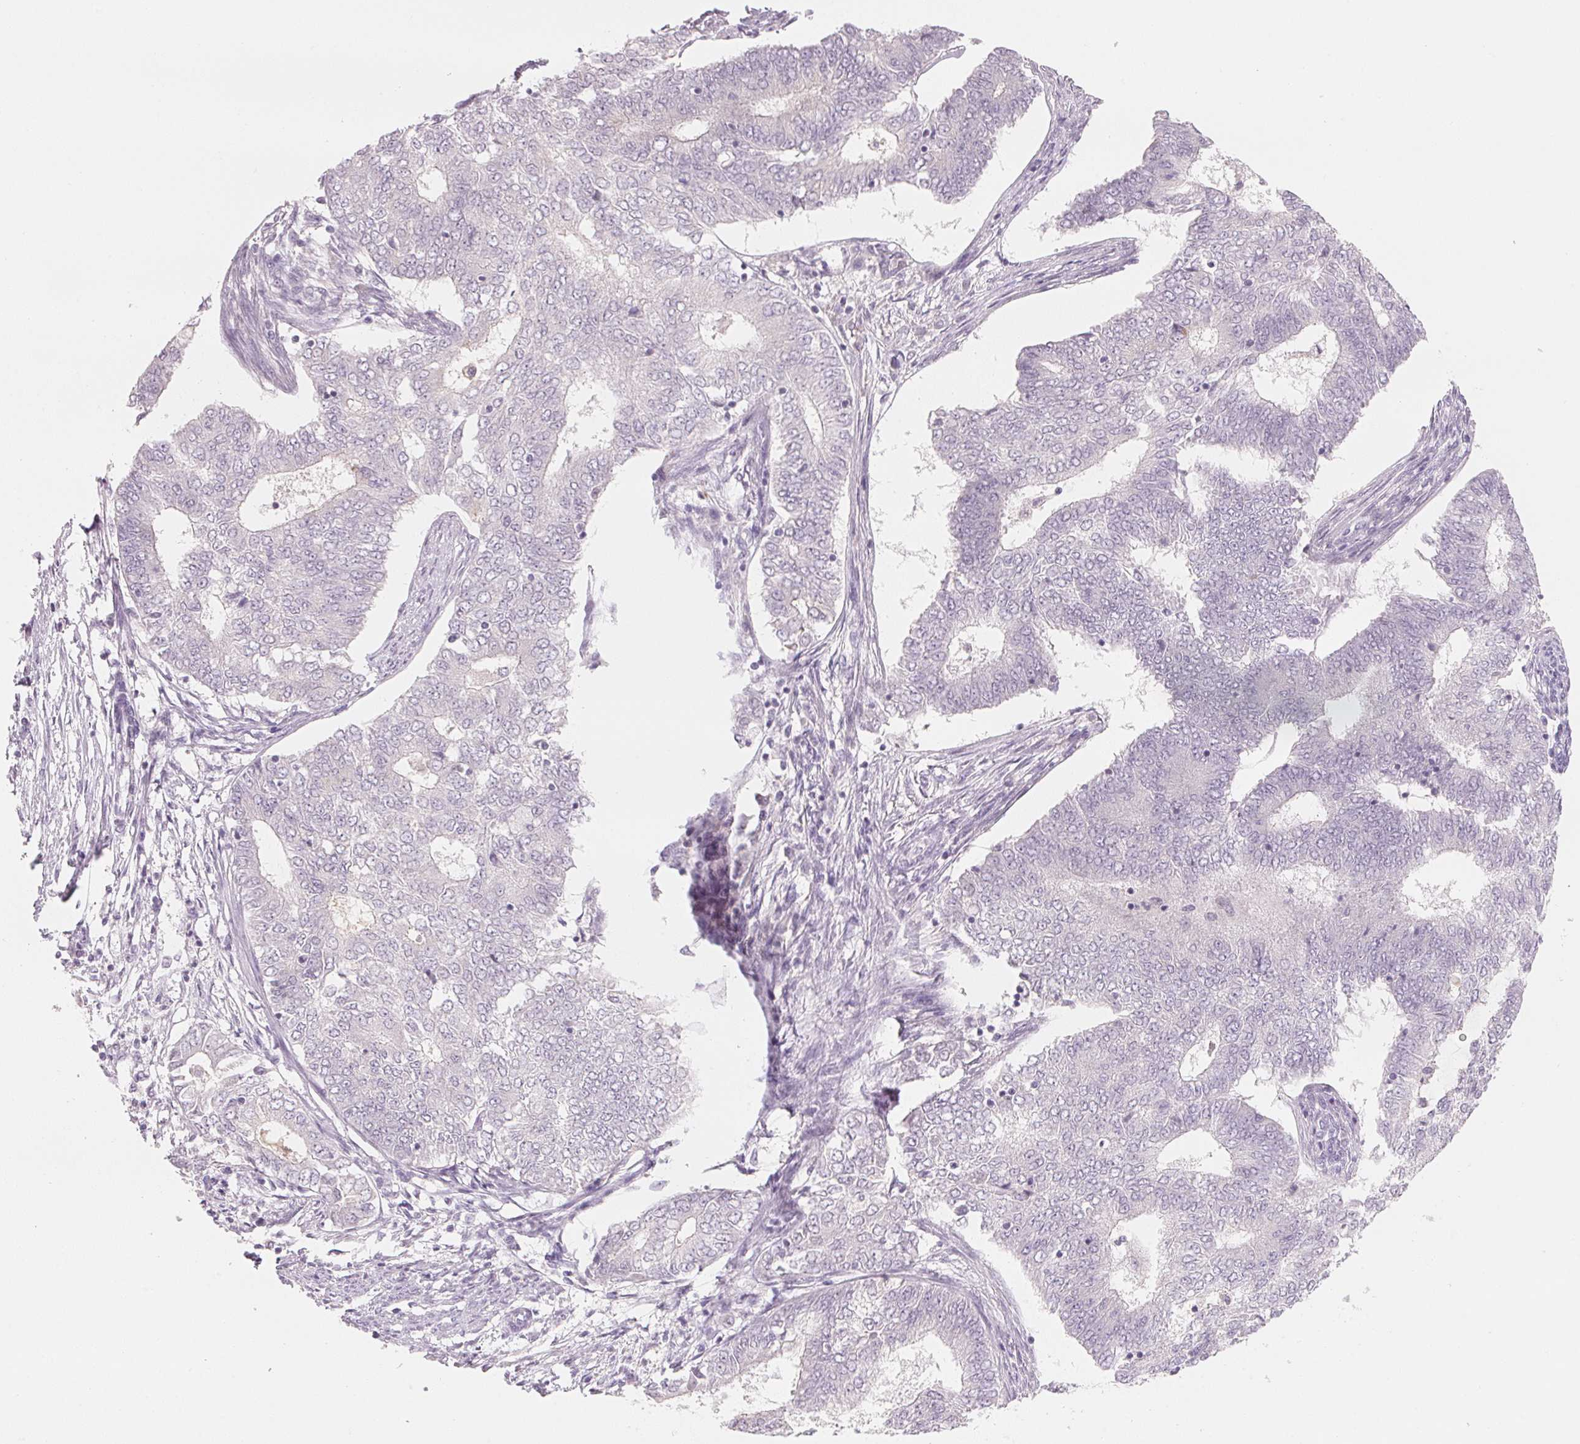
{"staining": {"intensity": "negative", "quantity": "none", "location": "none"}, "tissue": "endometrial cancer", "cell_type": "Tumor cells", "image_type": "cancer", "snomed": [{"axis": "morphology", "description": "Adenocarcinoma, NOS"}, {"axis": "topography", "description": "Endometrium"}], "caption": "Immunohistochemical staining of adenocarcinoma (endometrial) reveals no significant staining in tumor cells.", "gene": "ANKRD31", "patient": {"sex": "female", "age": 62}}